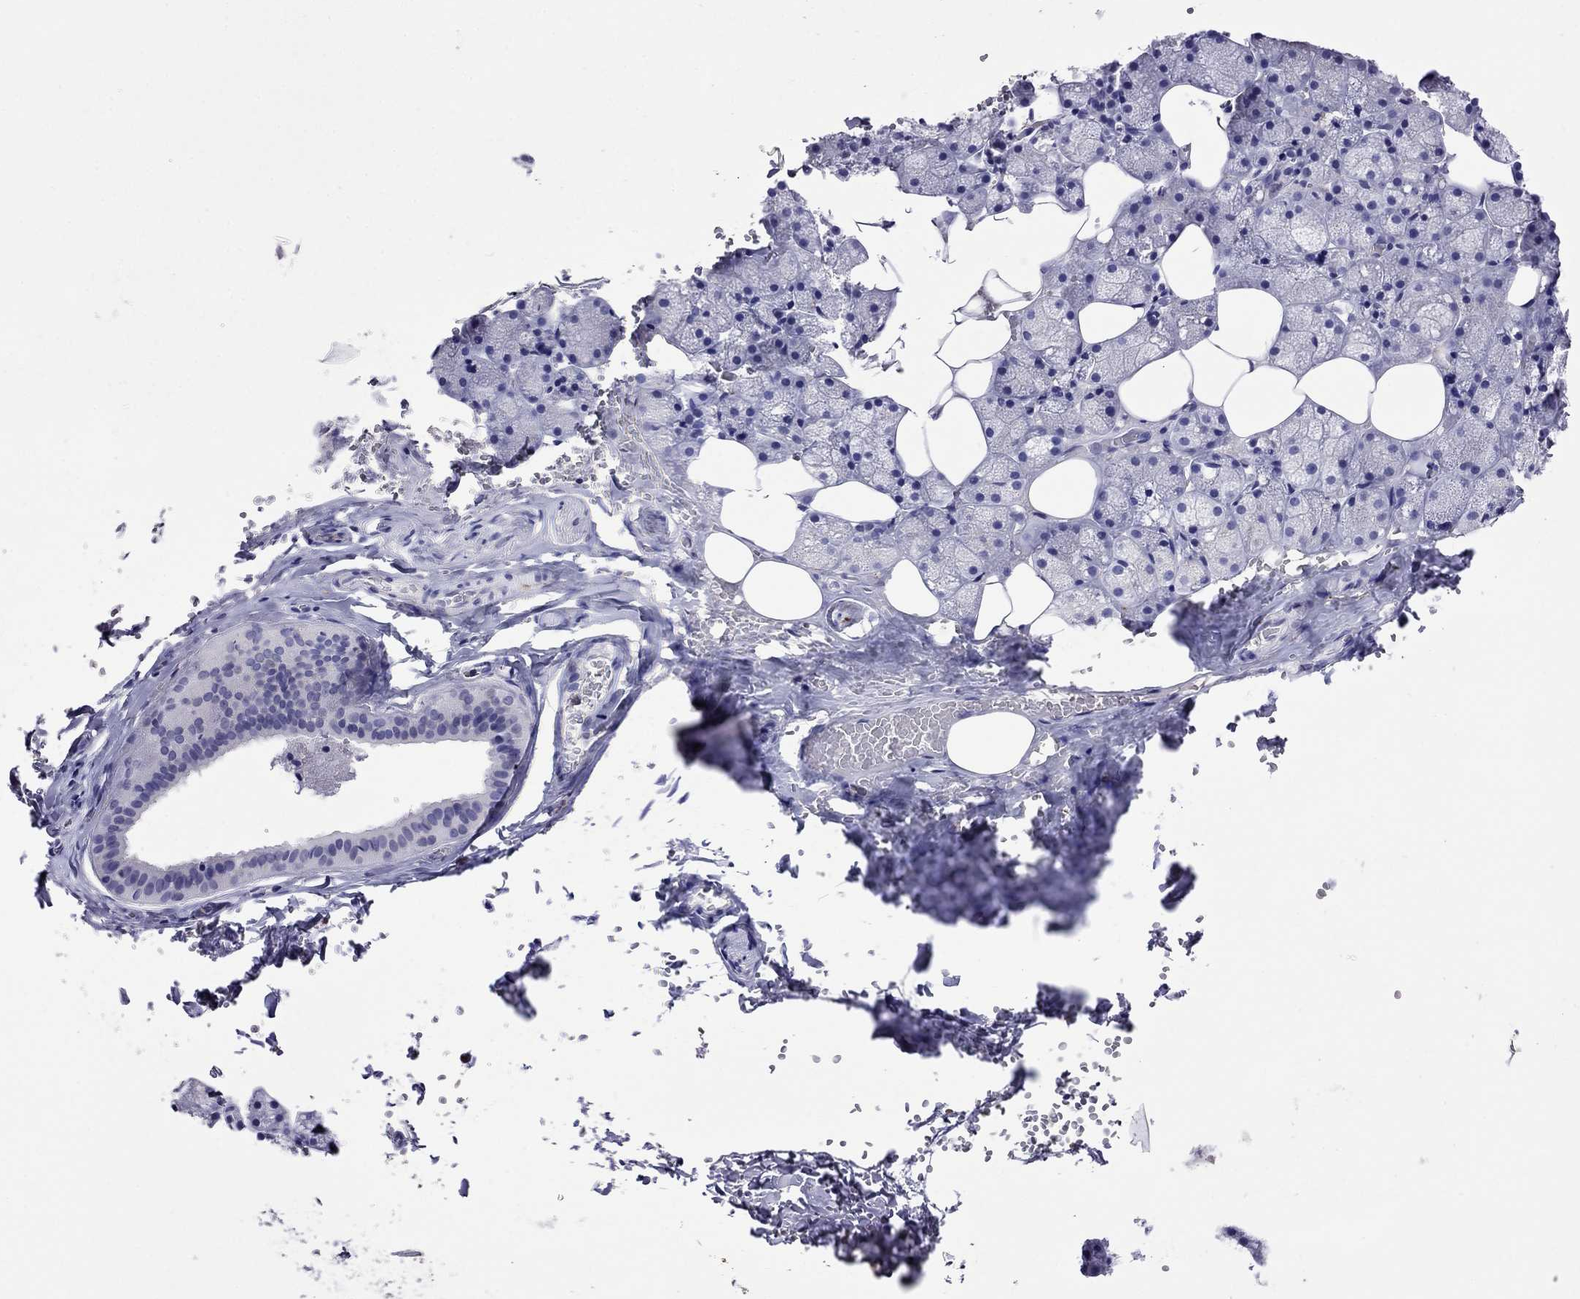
{"staining": {"intensity": "negative", "quantity": "none", "location": "none"}, "tissue": "salivary gland", "cell_type": "Glandular cells", "image_type": "normal", "snomed": [{"axis": "morphology", "description": "Normal tissue, NOS"}, {"axis": "topography", "description": "Salivary gland"}], "caption": "IHC histopathology image of benign human salivary gland stained for a protein (brown), which exhibits no staining in glandular cells.", "gene": "SCG2", "patient": {"sex": "male", "age": 38}}